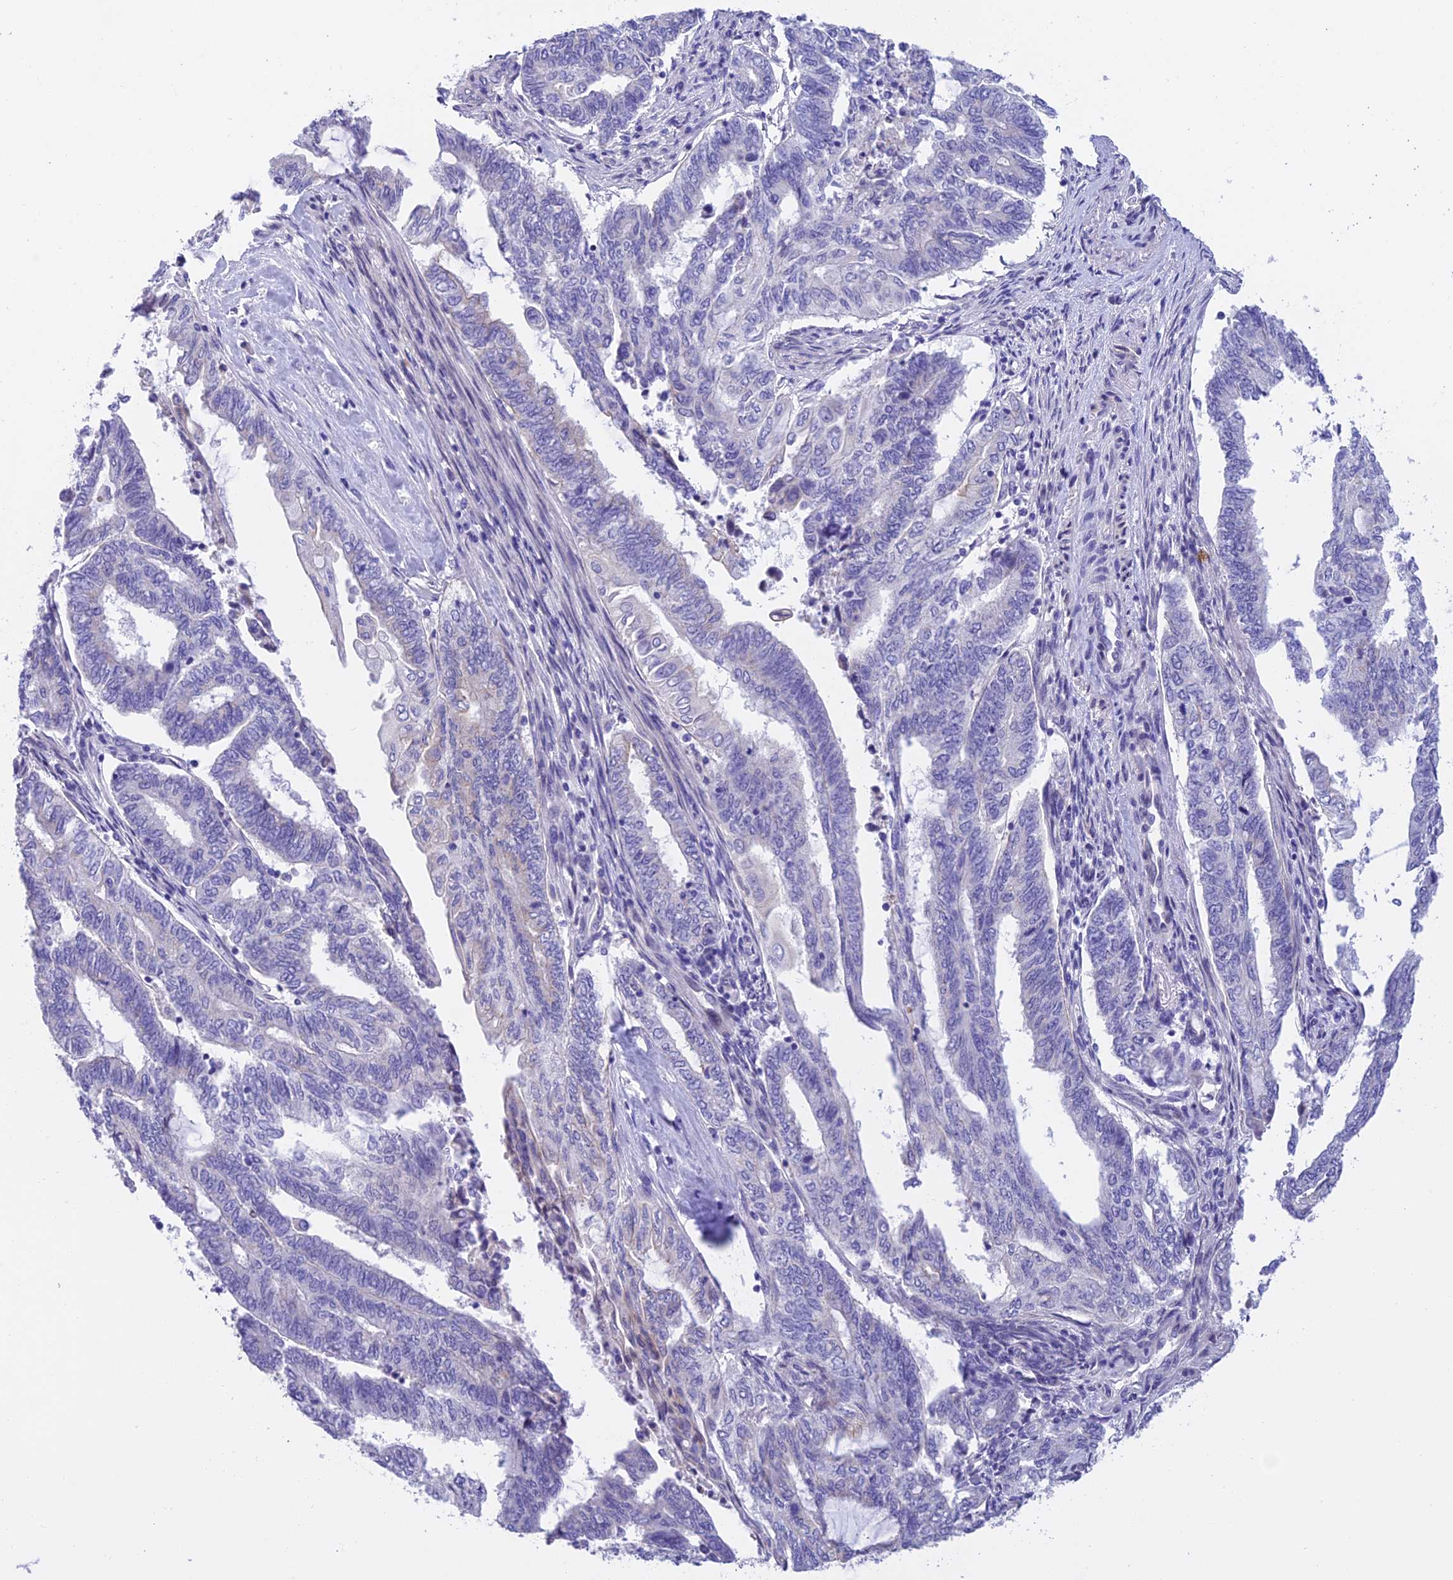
{"staining": {"intensity": "negative", "quantity": "none", "location": "none"}, "tissue": "endometrial cancer", "cell_type": "Tumor cells", "image_type": "cancer", "snomed": [{"axis": "morphology", "description": "Adenocarcinoma, NOS"}, {"axis": "topography", "description": "Uterus"}, {"axis": "topography", "description": "Endometrium"}], "caption": "An IHC micrograph of endometrial adenocarcinoma is shown. There is no staining in tumor cells of endometrial adenocarcinoma.", "gene": "C17orf67", "patient": {"sex": "female", "age": 70}}